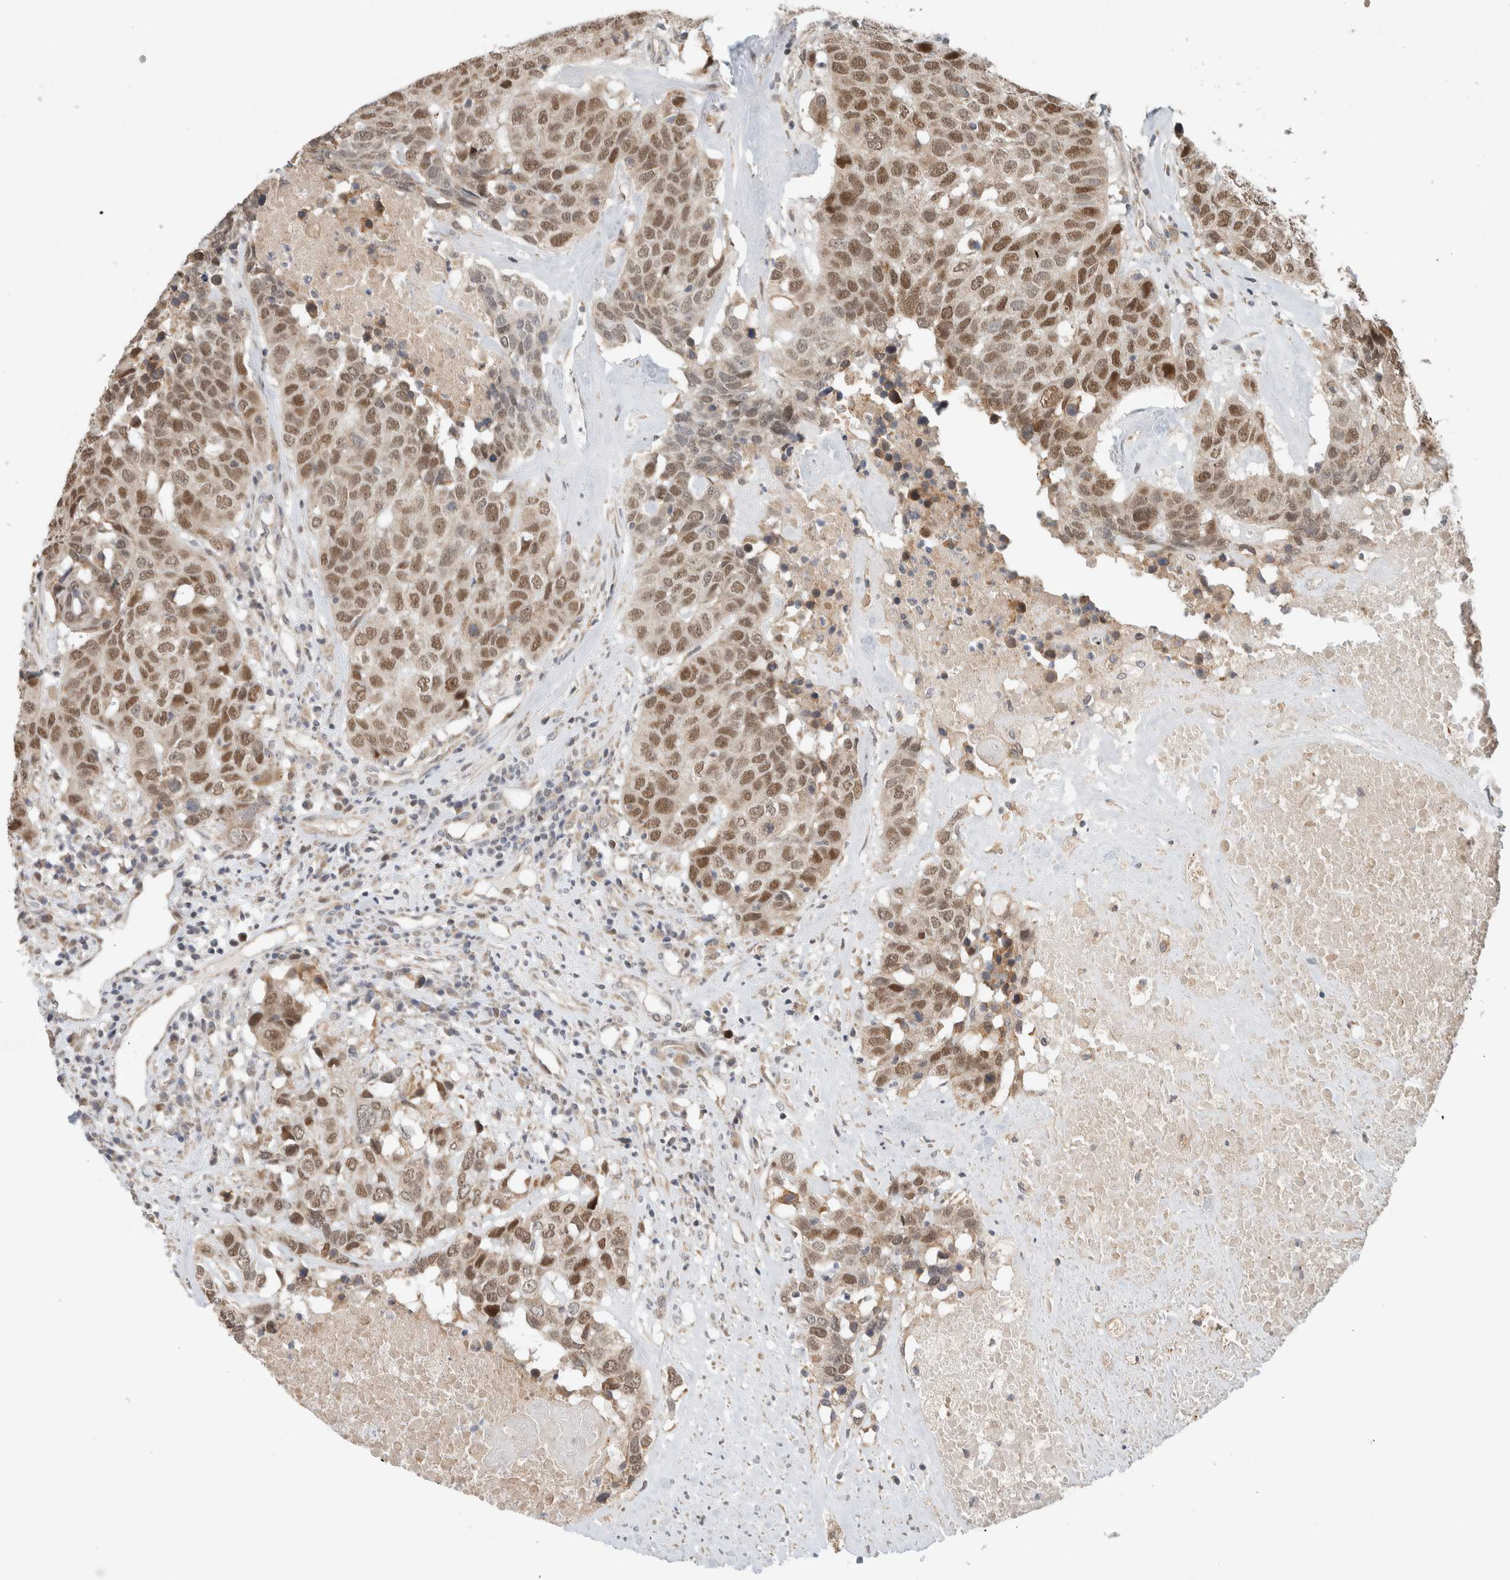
{"staining": {"intensity": "moderate", "quantity": ">75%", "location": "nuclear"}, "tissue": "head and neck cancer", "cell_type": "Tumor cells", "image_type": "cancer", "snomed": [{"axis": "morphology", "description": "Squamous cell carcinoma, NOS"}, {"axis": "topography", "description": "Head-Neck"}], "caption": "This is a histology image of immunohistochemistry staining of squamous cell carcinoma (head and neck), which shows moderate positivity in the nuclear of tumor cells.", "gene": "GINS4", "patient": {"sex": "male", "age": 66}}